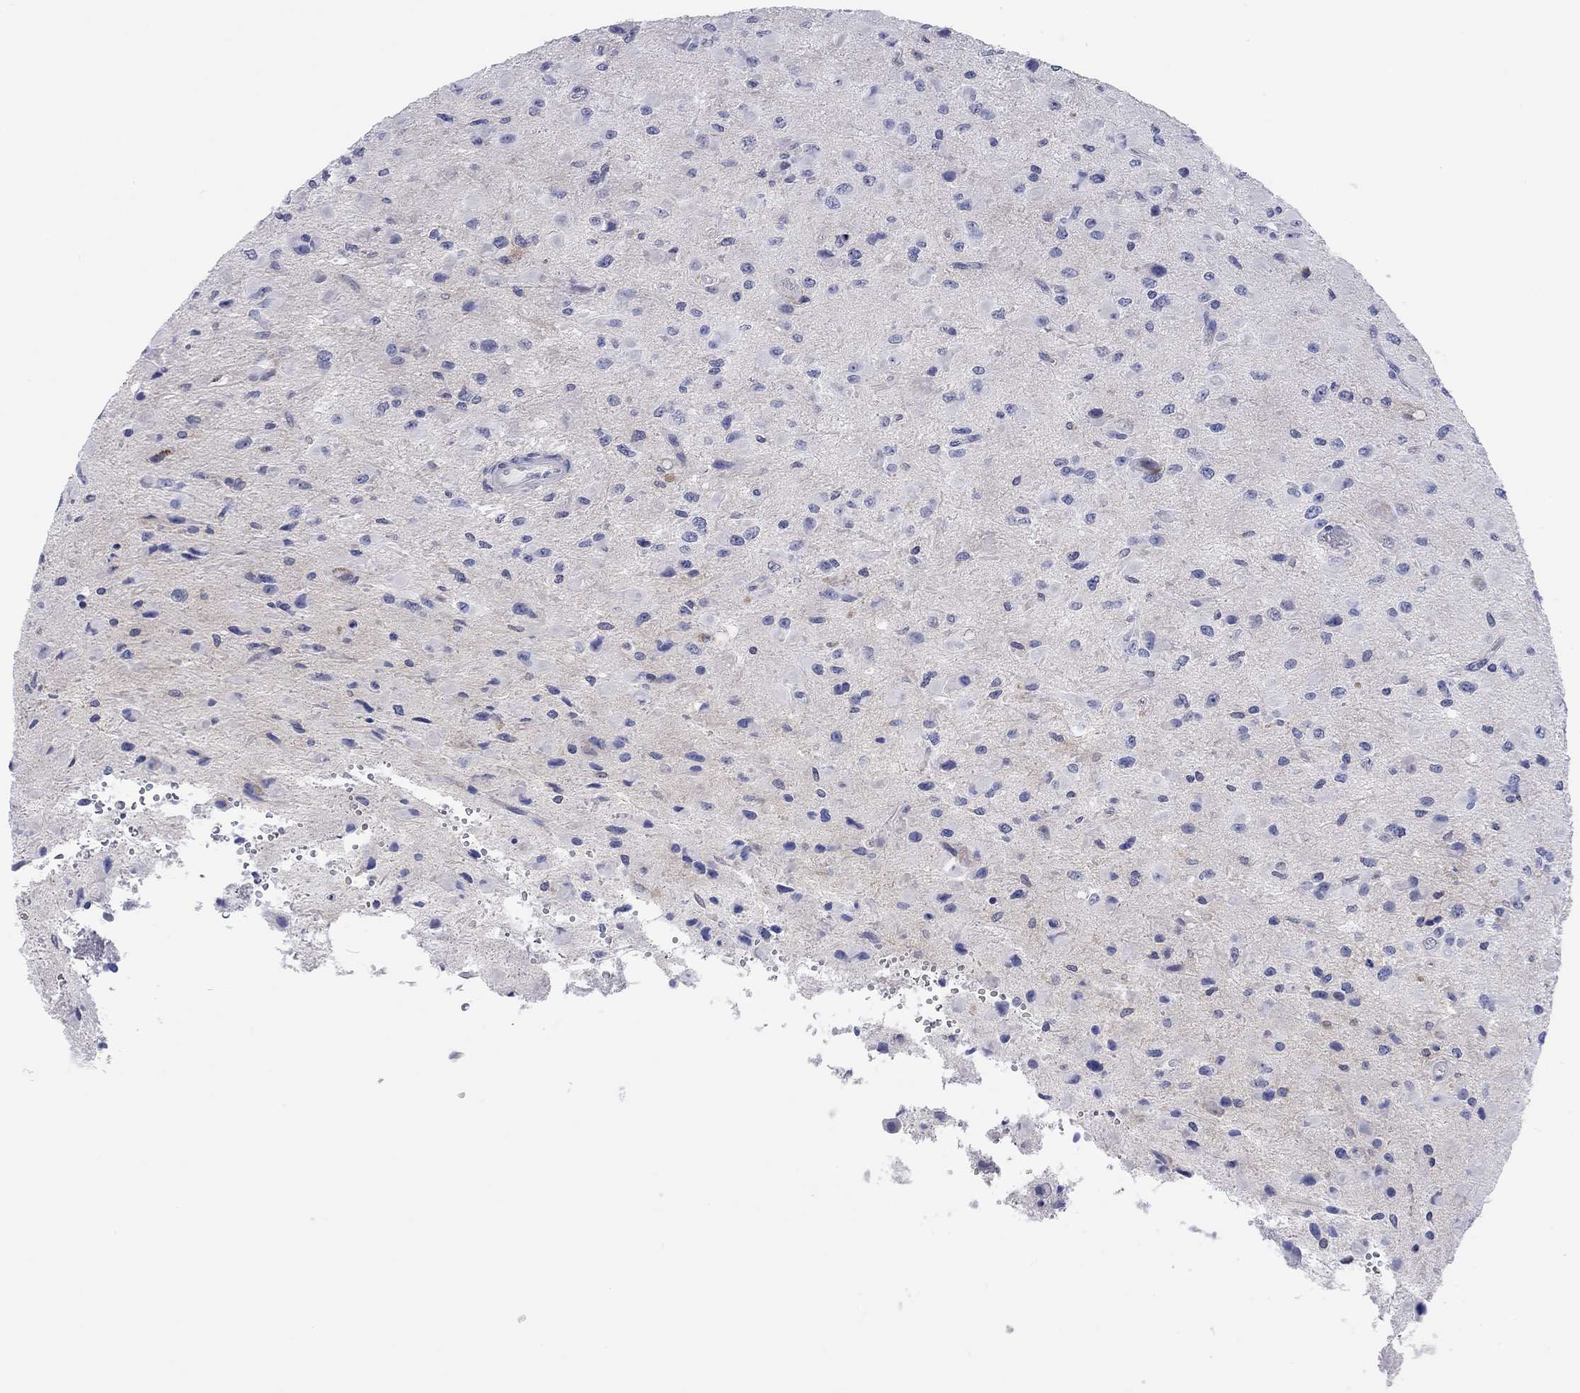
{"staining": {"intensity": "negative", "quantity": "none", "location": "none"}, "tissue": "glioma", "cell_type": "Tumor cells", "image_type": "cancer", "snomed": [{"axis": "morphology", "description": "Glioma, malignant, High grade"}, {"axis": "topography", "description": "Cerebral cortex"}], "caption": "Immunohistochemical staining of human malignant glioma (high-grade) exhibits no significant positivity in tumor cells.", "gene": "TMEM221", "patient": {"sex": "male", "age": 35}}